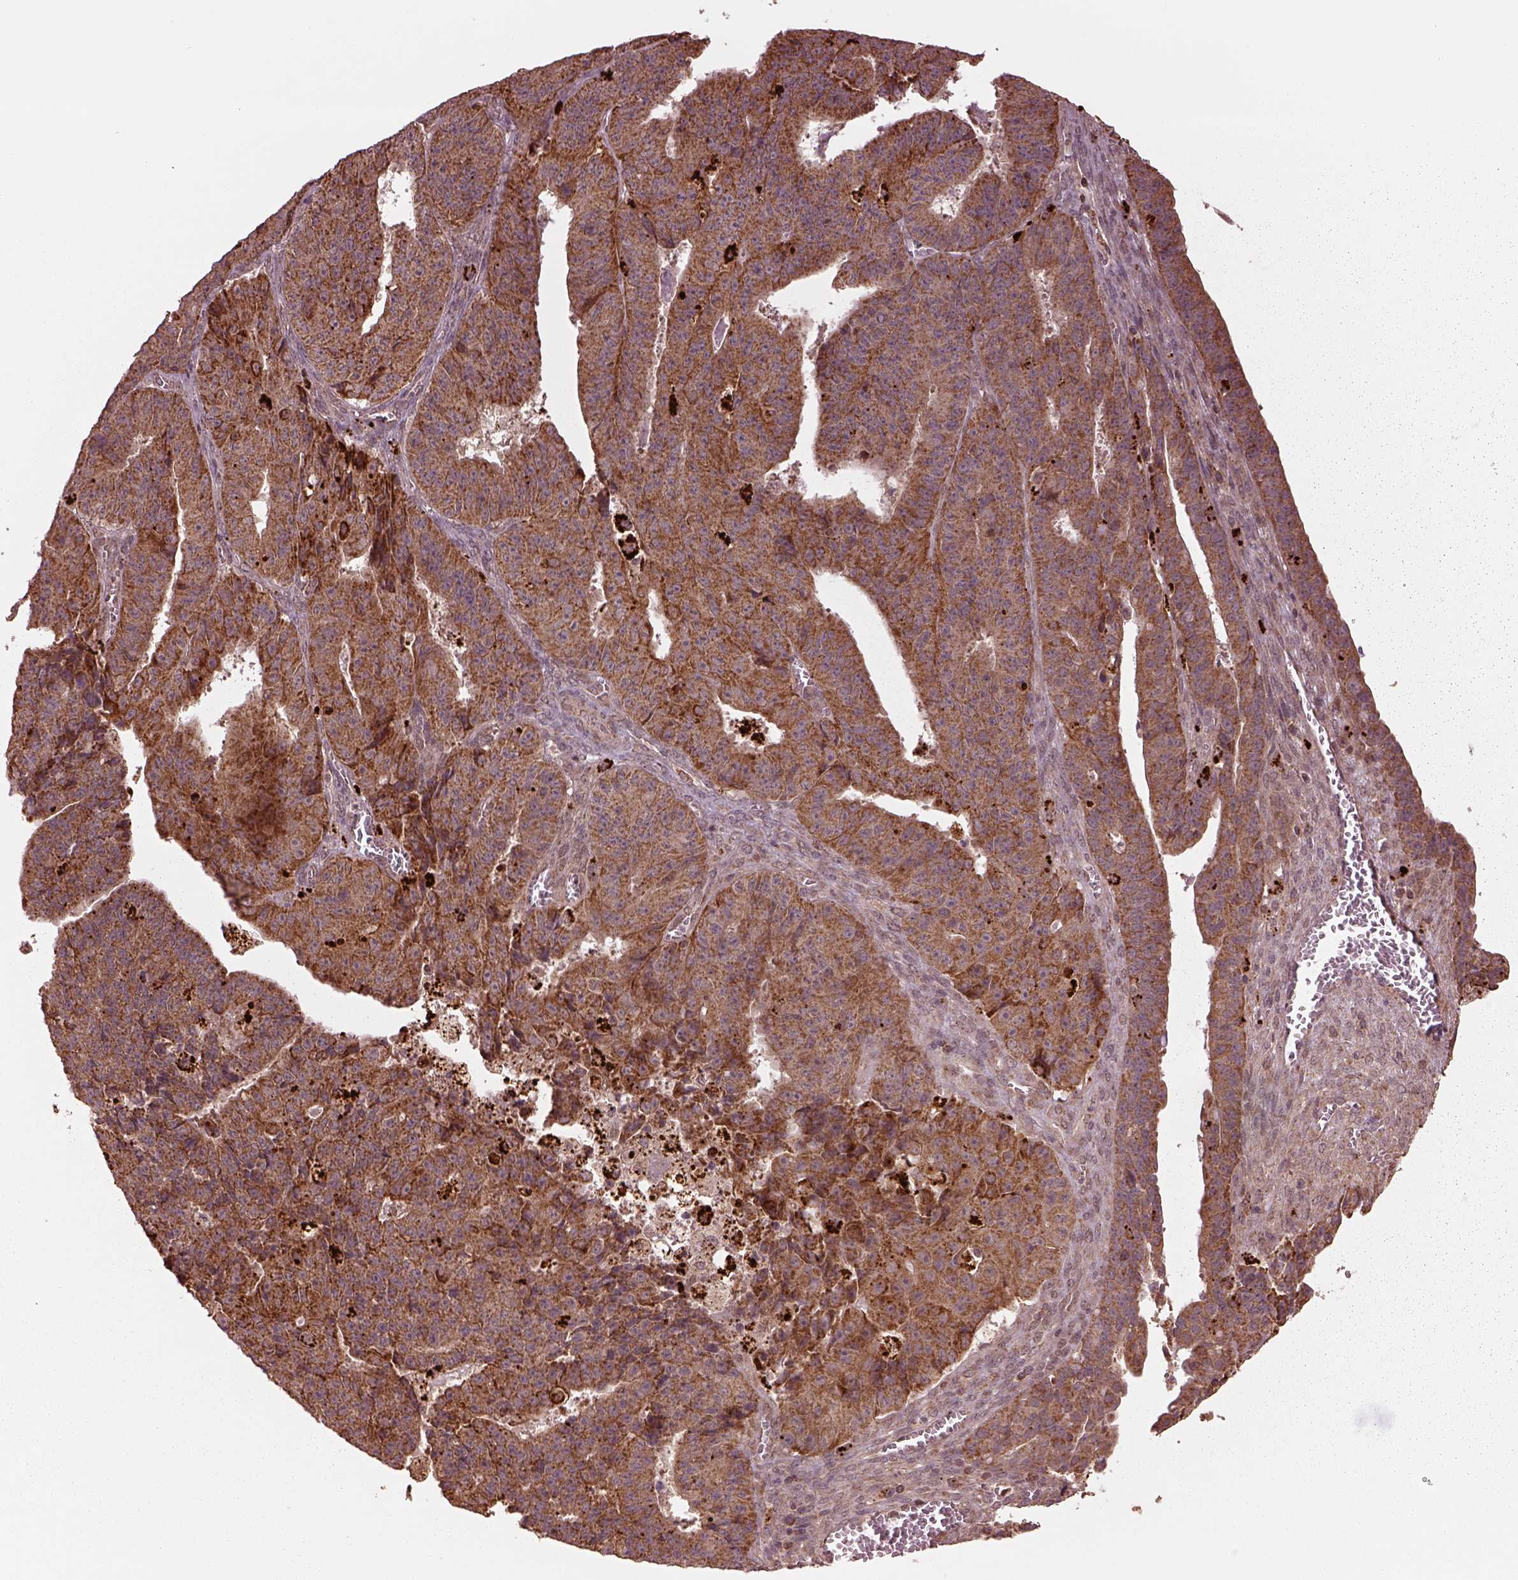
{"staining": {"intensity": "moderate", "quantity": ">75%", "location": "cytoplasmic/membranous"}, "tissue": "ovarian cancer", "cell_type": "Tumor cells", "image_type": "cancer", "snomed": [{"axis": "morphology", "description": "Carcinoma, endometroid"}, {"axis": "topography", "description": "Ovary"}], "caption": "This photomicrograph exhibits immunohistochemistry staining of human ovarian cancer (endometroid carcinoma), with medium moderate cytoplasmic/membranous expression in approximately >75% of tumor cells.", "gene": "SEL1L3", "patient": {"sex": "female", "age": 42}}